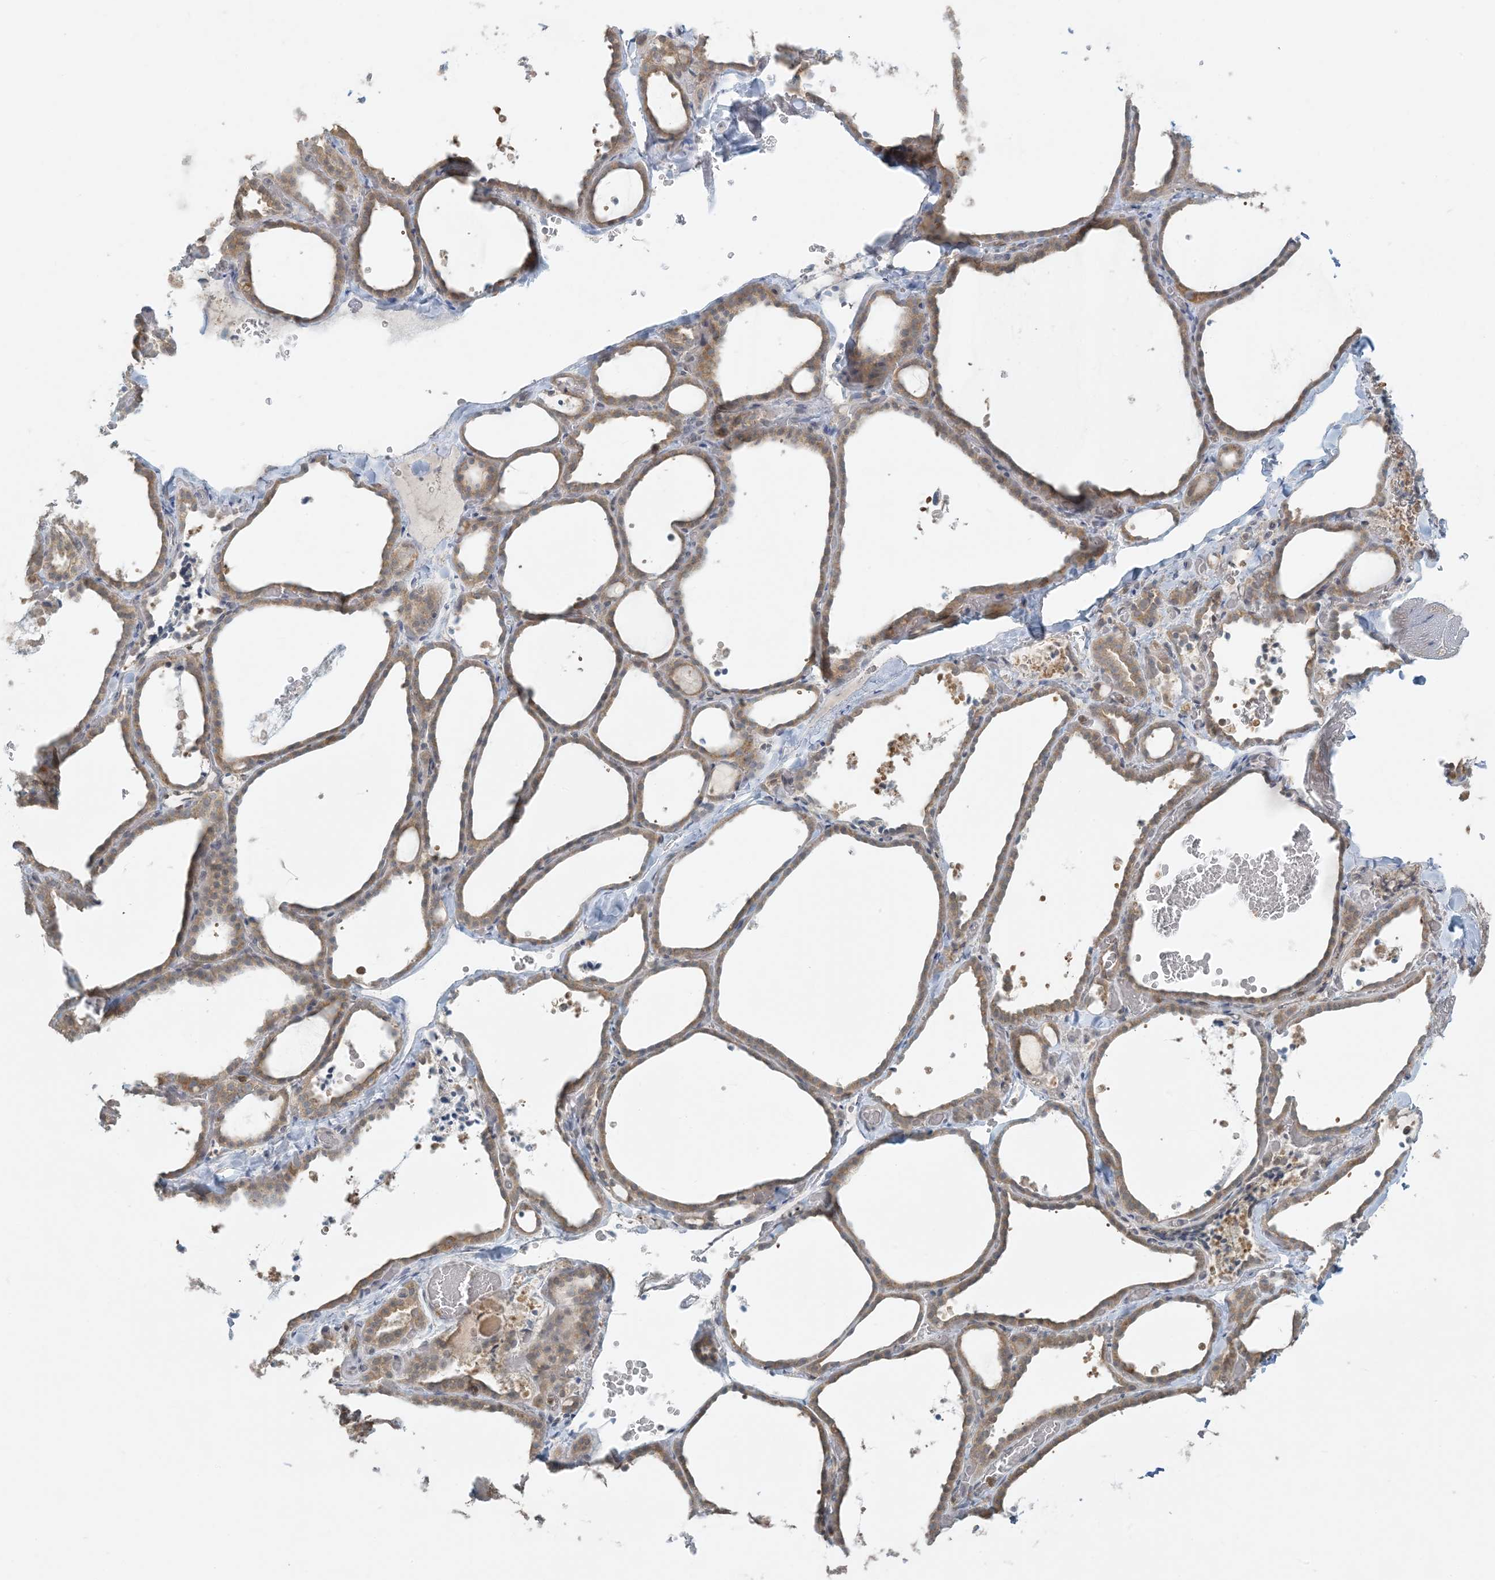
{"staining": {"intensity": "weak", "quantity": ">75%", "location": "cytoplasmic/membranous"}, "tissue": "thyroid gland", "cell_type": "Glandular cells", "image_type": "normal", "snomed": [{"axis": "morphology", "description": "Normal tissue, NOS"}, {"axis": "topography", "description": "Thyroid gland"}], "caption": "Immunohistochemistry (IHC) (DAB (3,3'-diaminobenzidine)) staining of benign human thyroid gland displays weak cytoplasmic/membranous protein expression in about >75% of glandular cells.", "gene": "HACL1", "patient": {"sex": "female", "age": 22}}